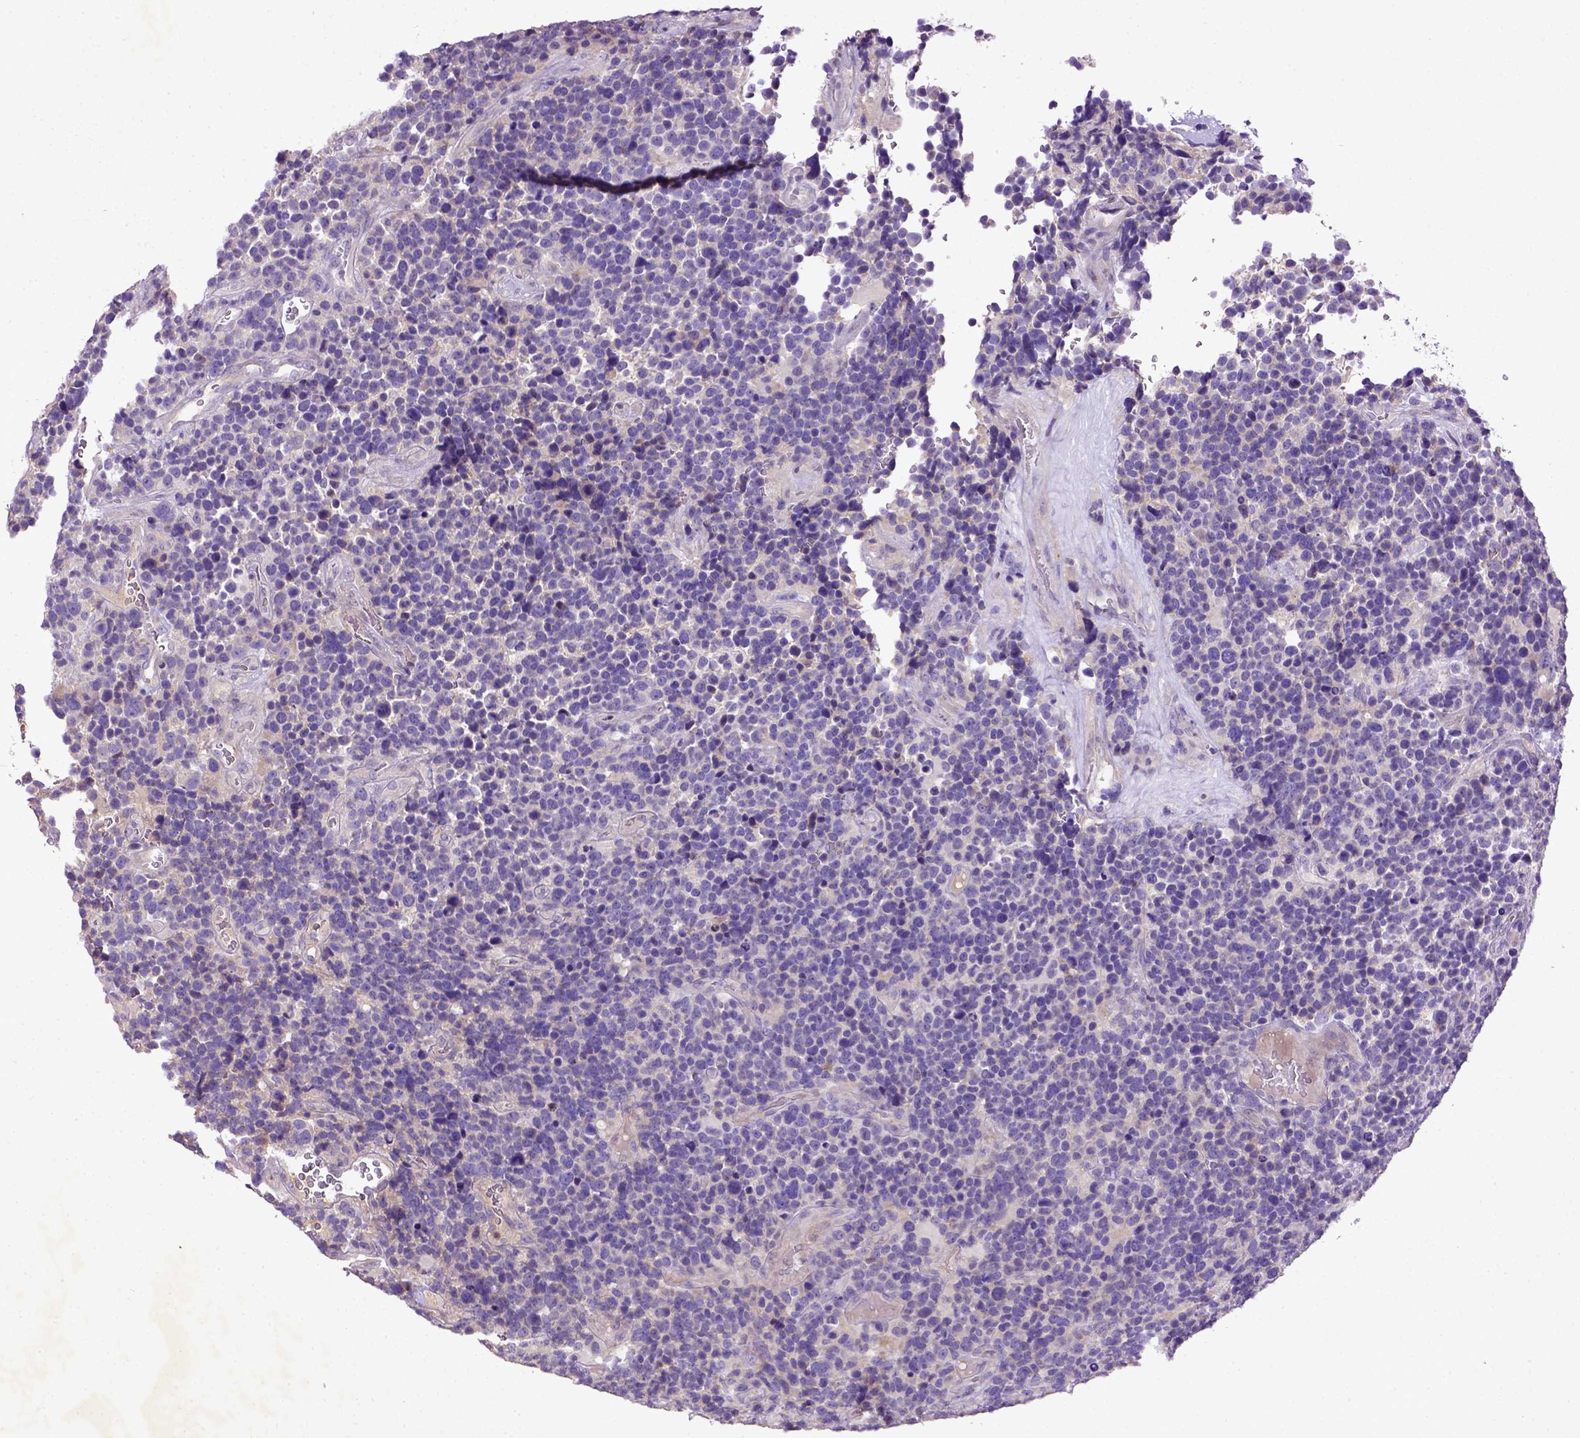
{"staining": {"intensity": "negative", "quantity": "none", "location": "none"}, "tissue": "glioma", "cell_type": "Tumor cells", "image_type": "cancer", "snomed": [{"axis": "morphology", "description": "Glioma, malignant, High grade"}, {"axis": "topography", "description": "Brain"}], "caption": "Tumor cells show no significant expression in glioma.", "gene": "DEPDC1B", "patient": {"sex": "male", "age": 33}}